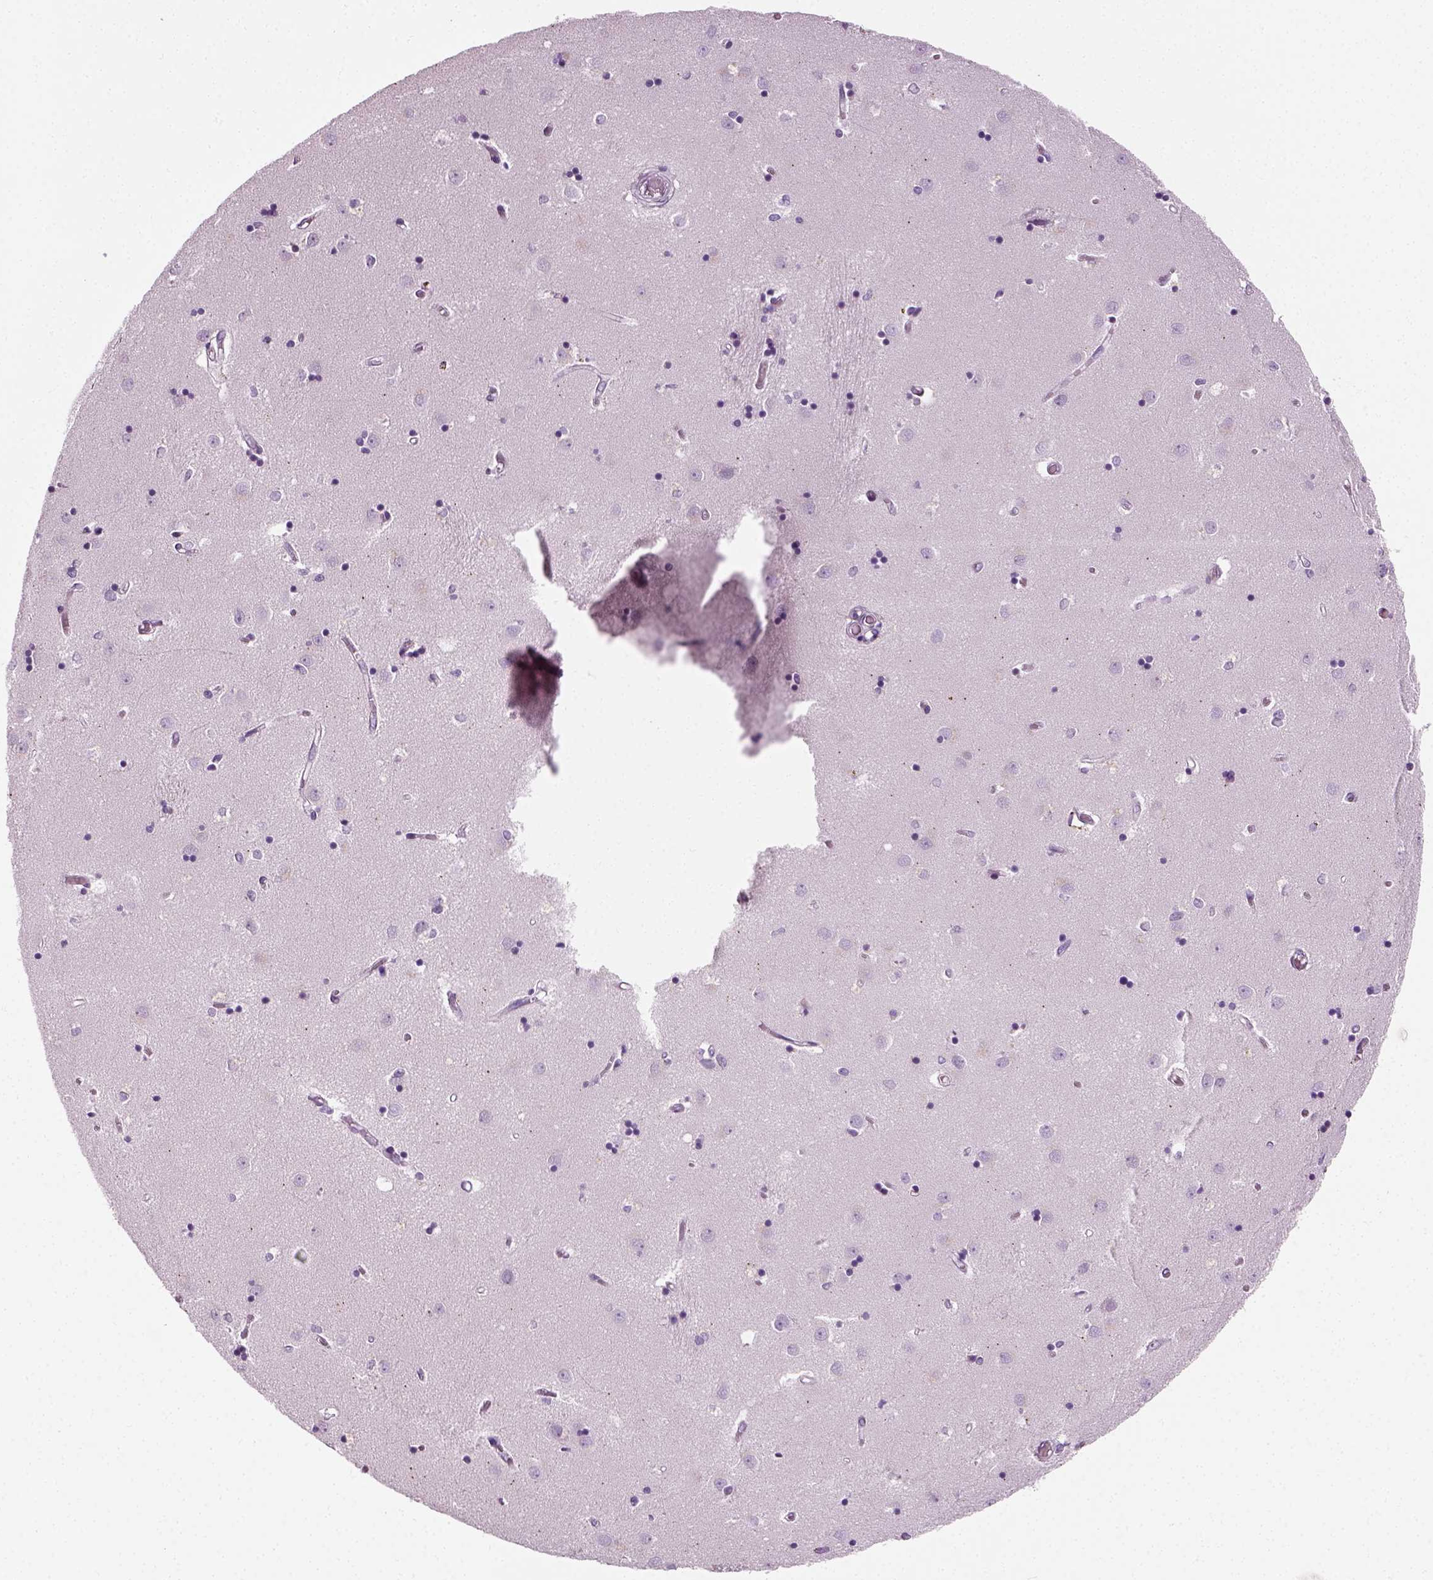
{"staining": {"intensity": "negative", "quantity": "none", "location": "none"}, "tissue": "caudate", "cell_type": "Glial cells", "image_type": "normal", "snomed": [{"axis": "morphology", "description": "Normal tissue, NOS"}, {"axis": "topography", "description": "Lateral ventricle wall"}], "caption": "This micrograph is of benign caudate stained with immunohistochemistry (IHC) to label a protein in brown with the nuclei are counter-stained blue. There is no positivity in glial cells.", "gene": "SPATA31E1", "patient": {"sex": "male", "age": 54}}